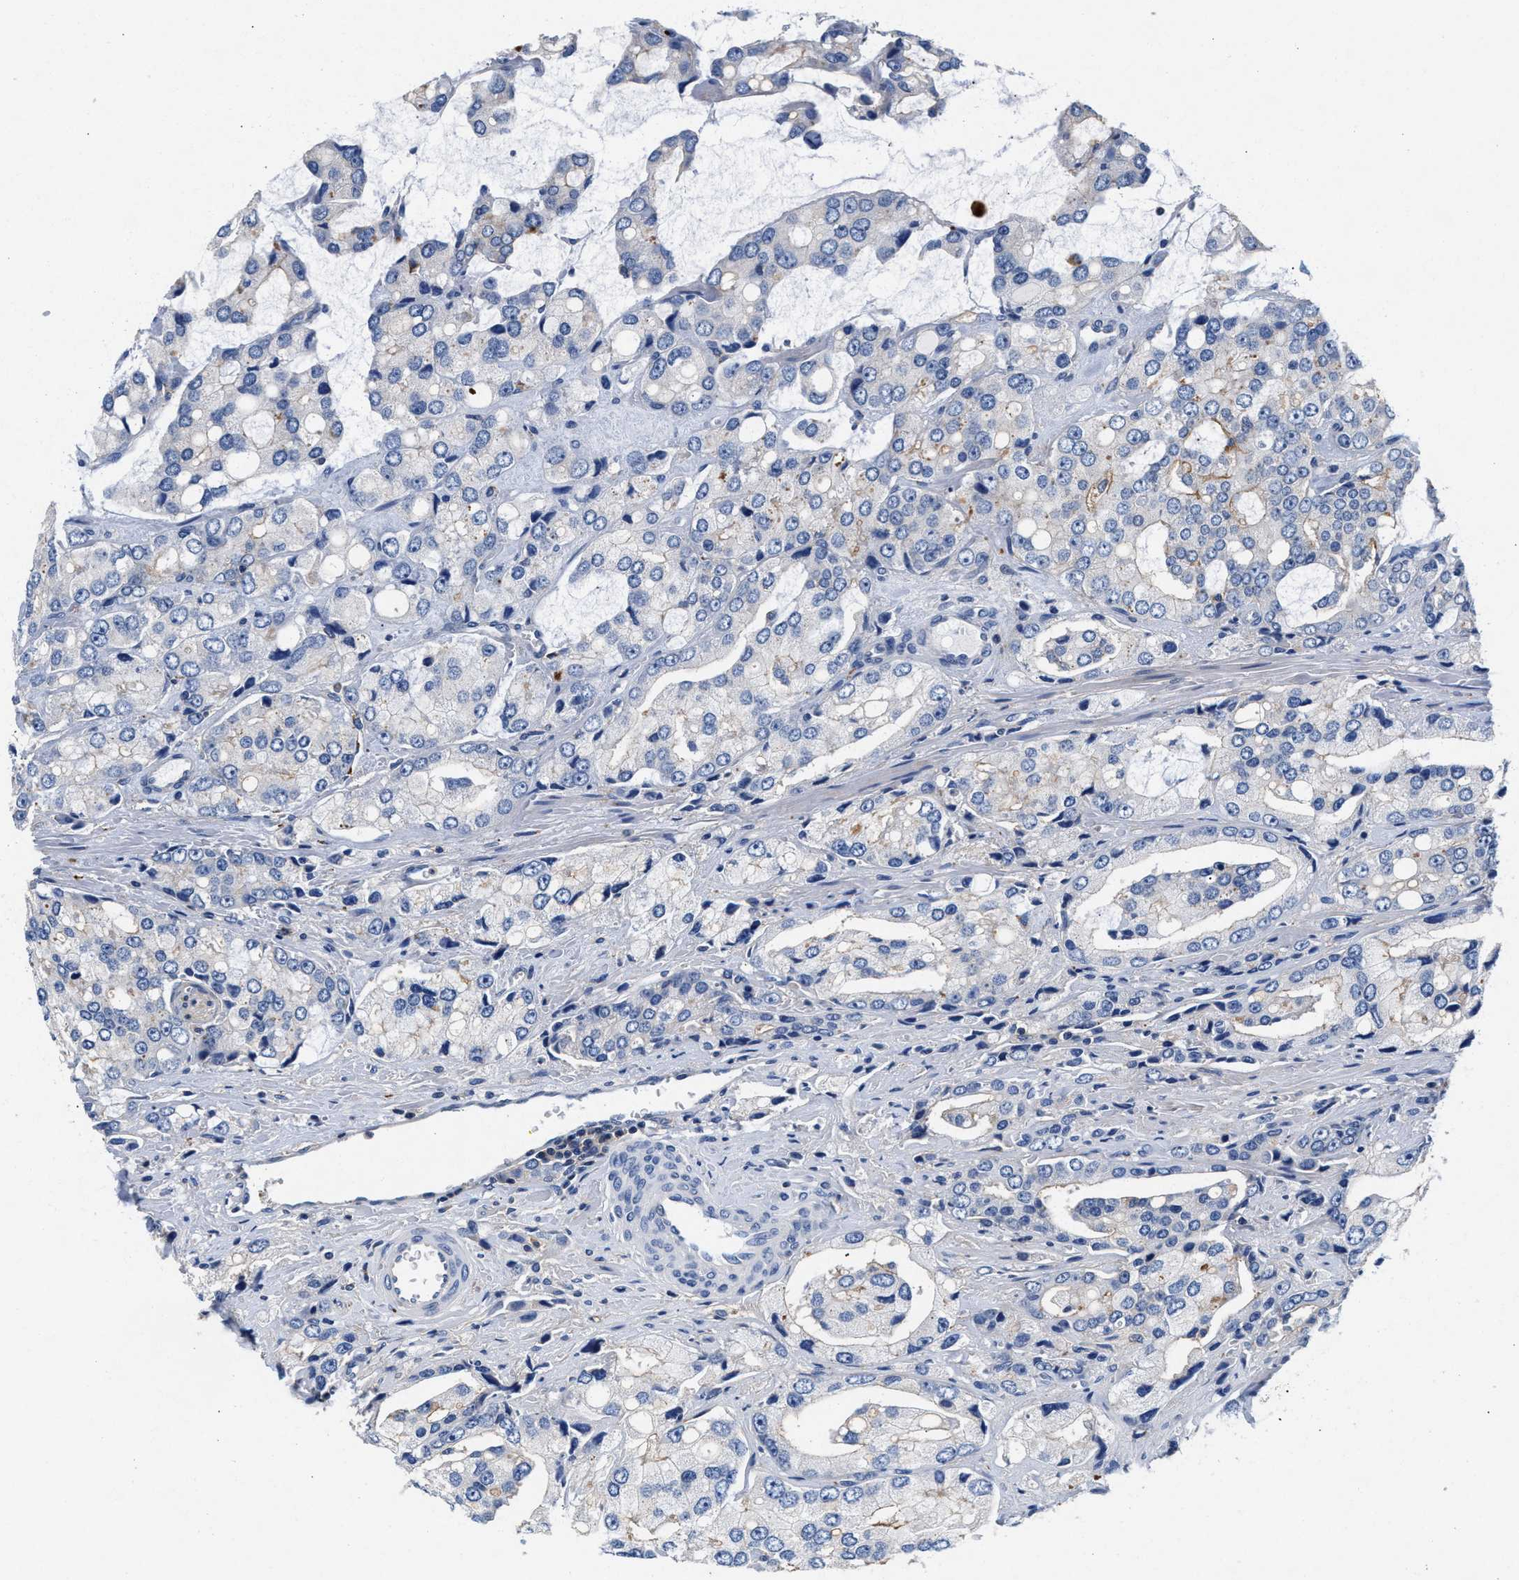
{"staining": {"intensity": "negative", "quantity": "none", "location": "none"}, "tissue": "prostate cancer", "cell_type": "Tumor cells", "image_type": "cancer", "snomed": [{"axis": "morphology", "description": "Adenocarcinoma, High grade"}, {"axis": "topography", "description": "Prostate"}], "caption": "There is no significant staining in tumor cells of prostate cancer (high-grade adenocarcinoma).", "gene": "GNAI3", "patient": {"sex": "male", "age": 67}}